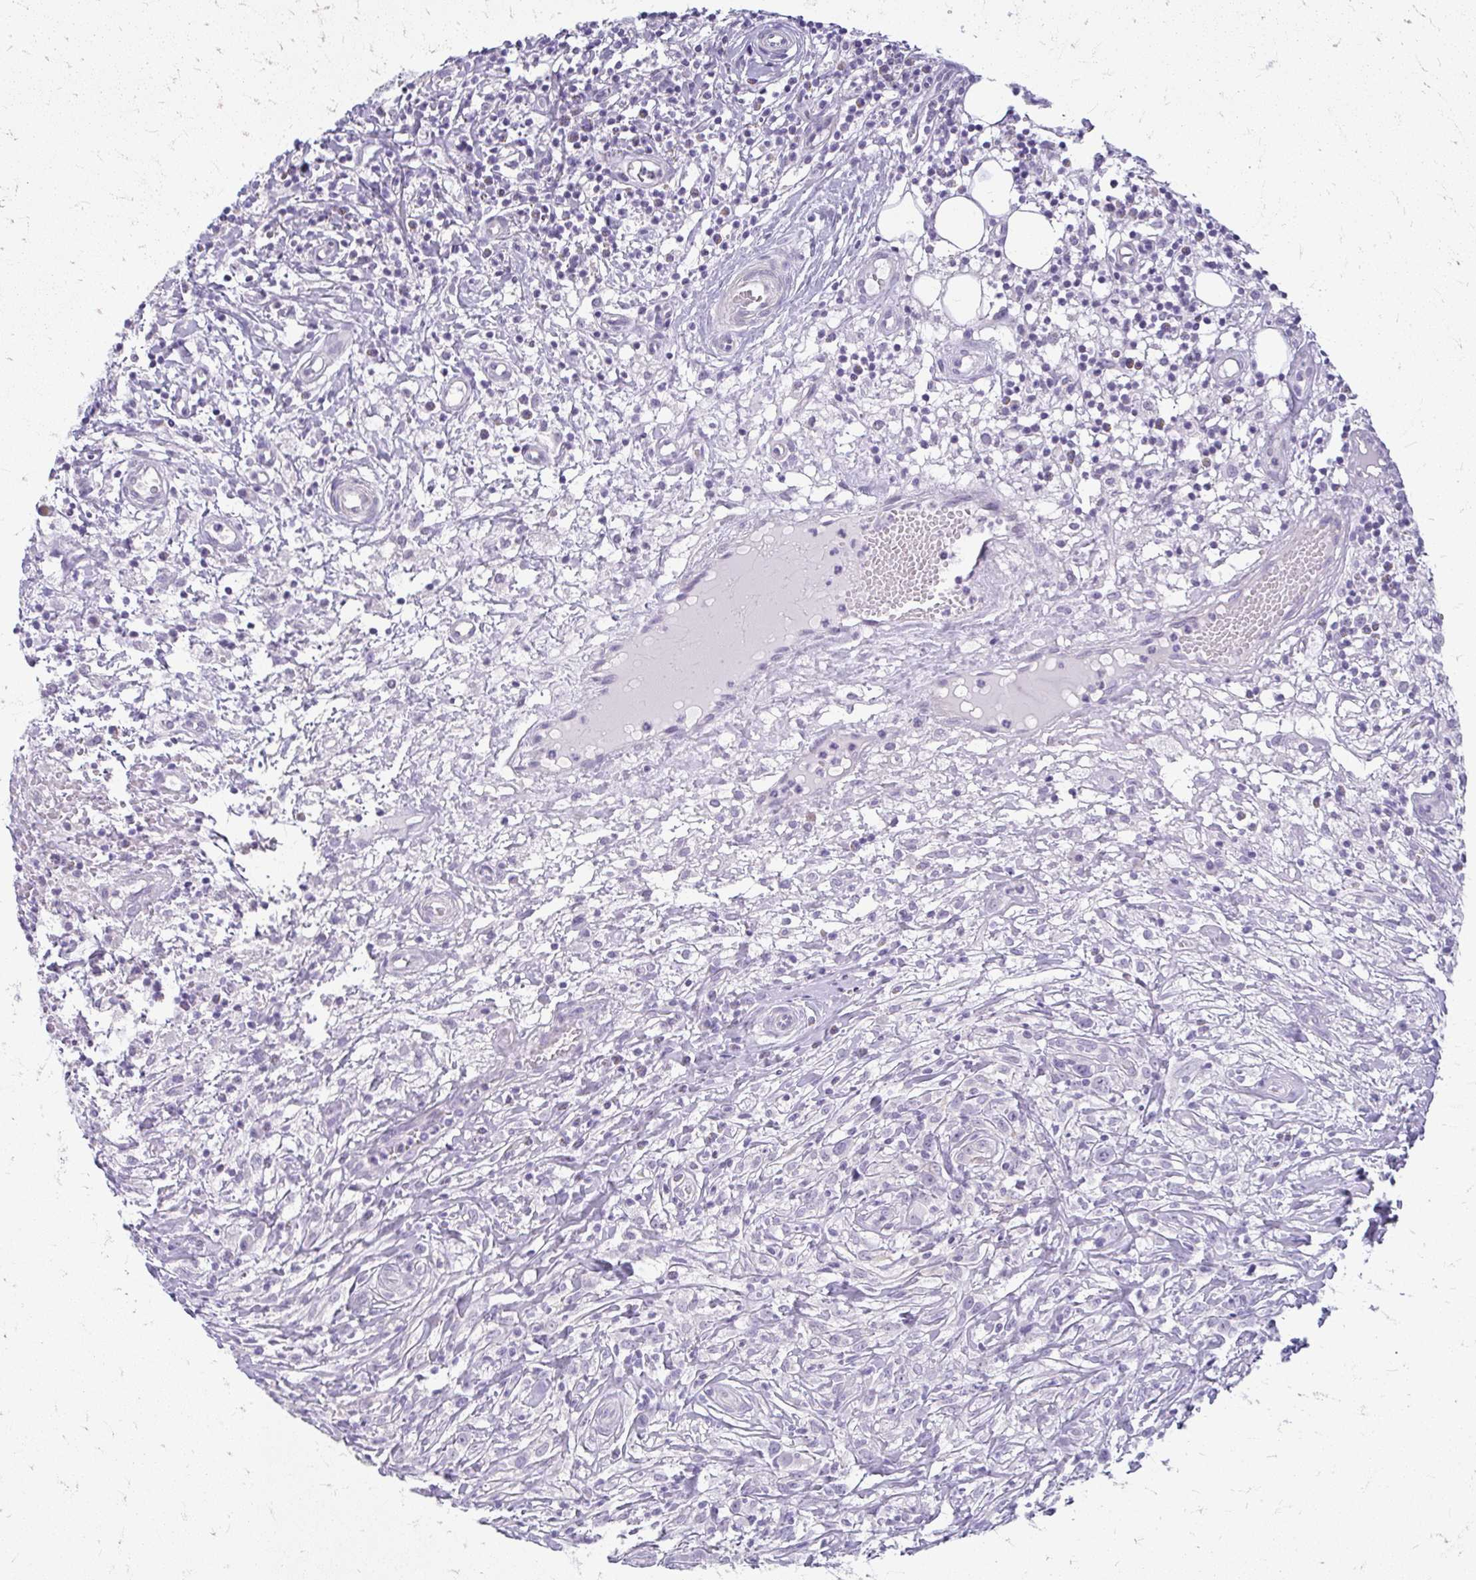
{"staining": {"intensity": "negative", "quantity": "none", "location": "none"}, "tissue": "lymphoma", "cell_type": "Tumor cells", "image_type": "cancer", "snomed": [{"axis": "morphology", "description": "Hodgkin's disease, NOS"}, {"axis": "topography", "description": "No Tissue"}], "caption": "IHC micrograph of neoplastic tissue: human Hodgkin's disease stained with DAB exhibits no significant protein expression in tumor cells.", "gene": "TEX33", "patient": {"sex": "female", "age": 21}}